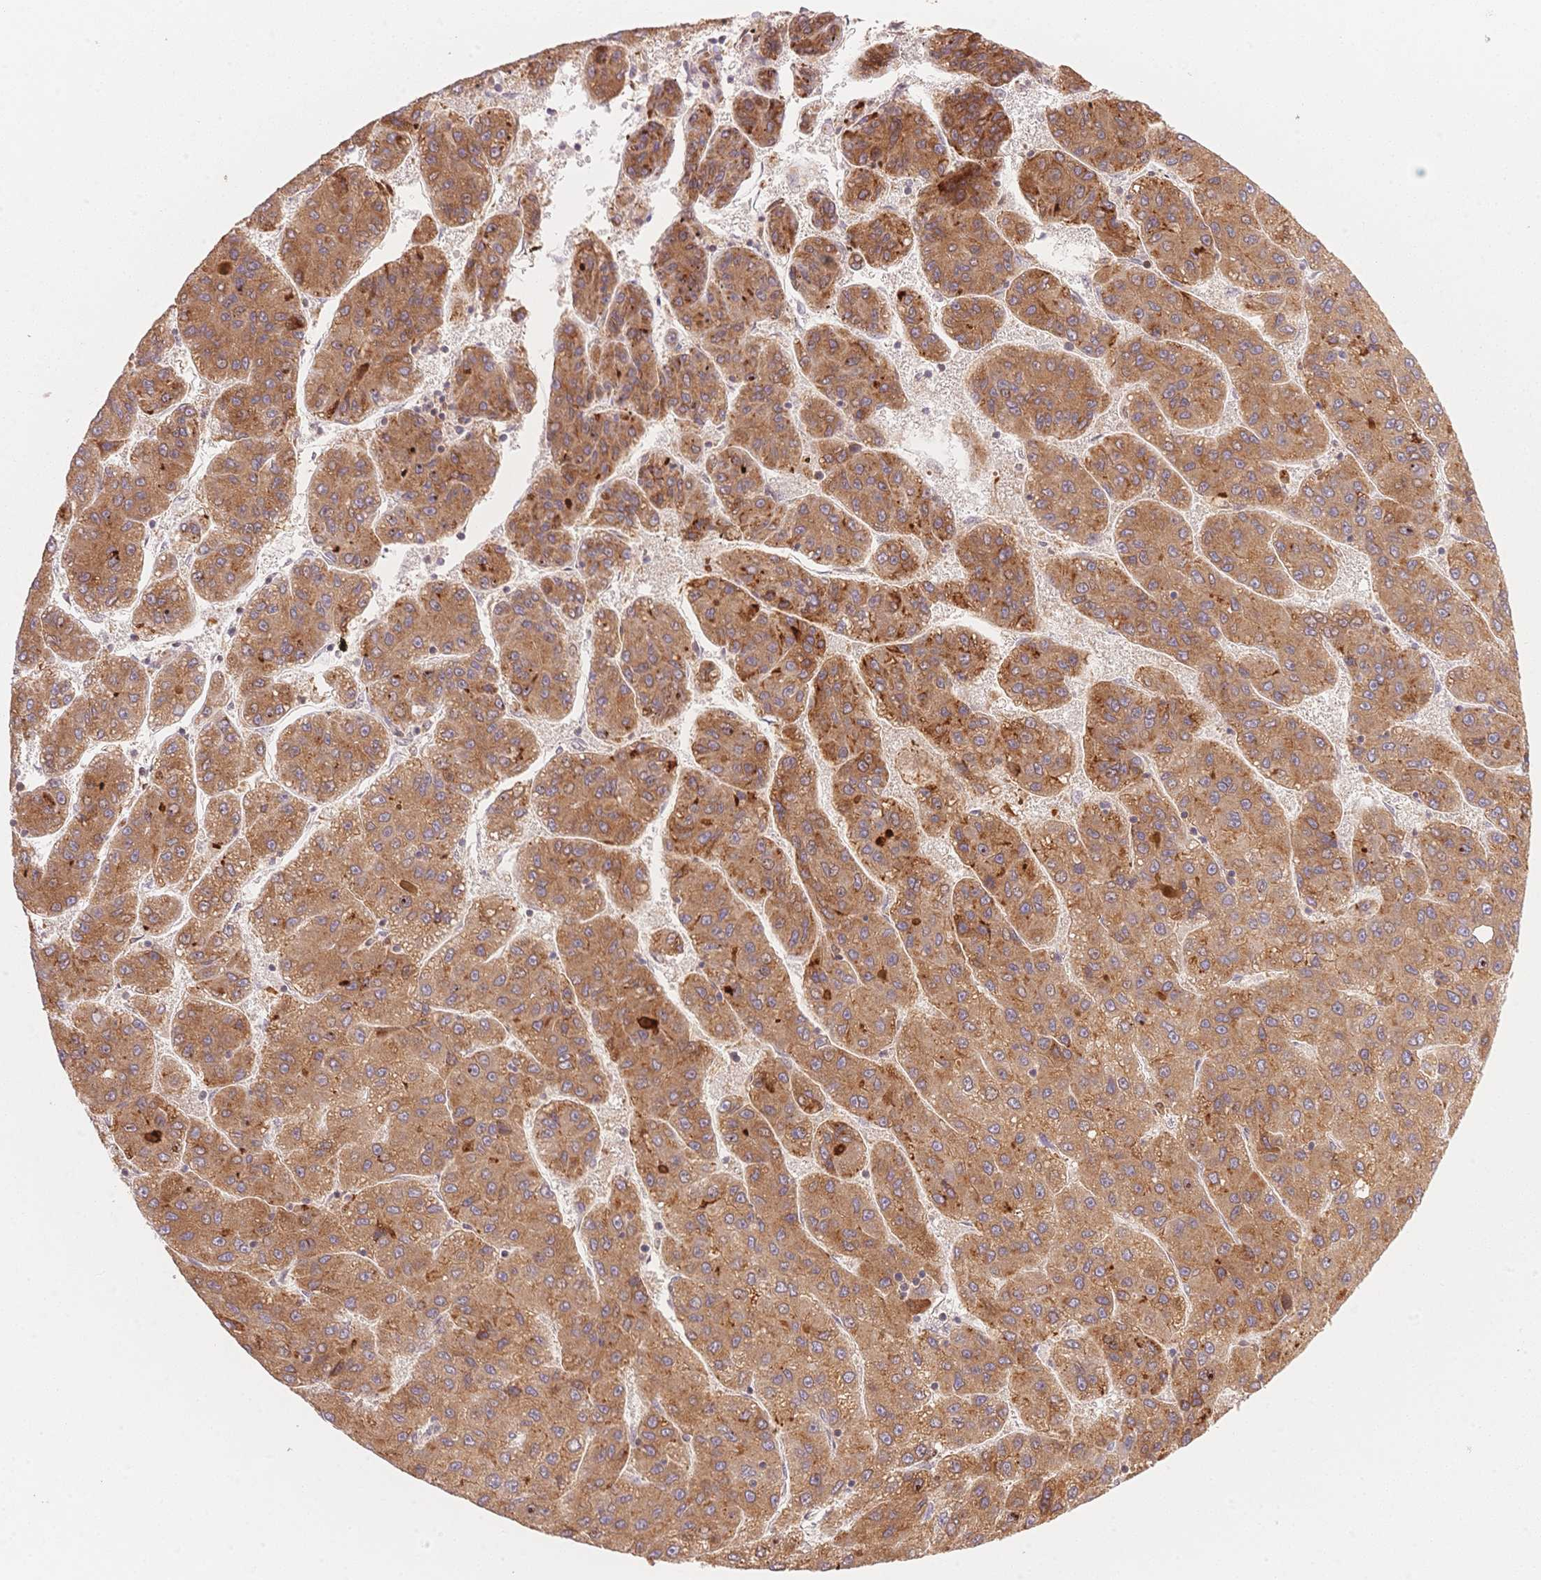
{"staining": {"intensity": "moderate", "quantity": ">75%", "location": "cytoplasmic/membranous"}, "tissue": "liver cancer", "cell_type": "Tumor cells", "image_type": "cancer", "snomed": [{"axis": "morphology", "description": "Carcinoma, Hepatocellular, NOS"}, {"axis": "topography", "description": "Liver"}], "caption": "Hepatocellular carcinoma (liver) tissue demonstrates moderate cytoplasmic/membranous positivity in about >75% of tumor cells, visualized by immunohistochemistry. The staining is performed using DAB (3,3'-diaminobenzidine) brown chromogen to label protein expression. The nuclei are counter-stained blue using hematoxylin.", "gene": "STK39", "patient": {"sex": "female", "age": 82}}